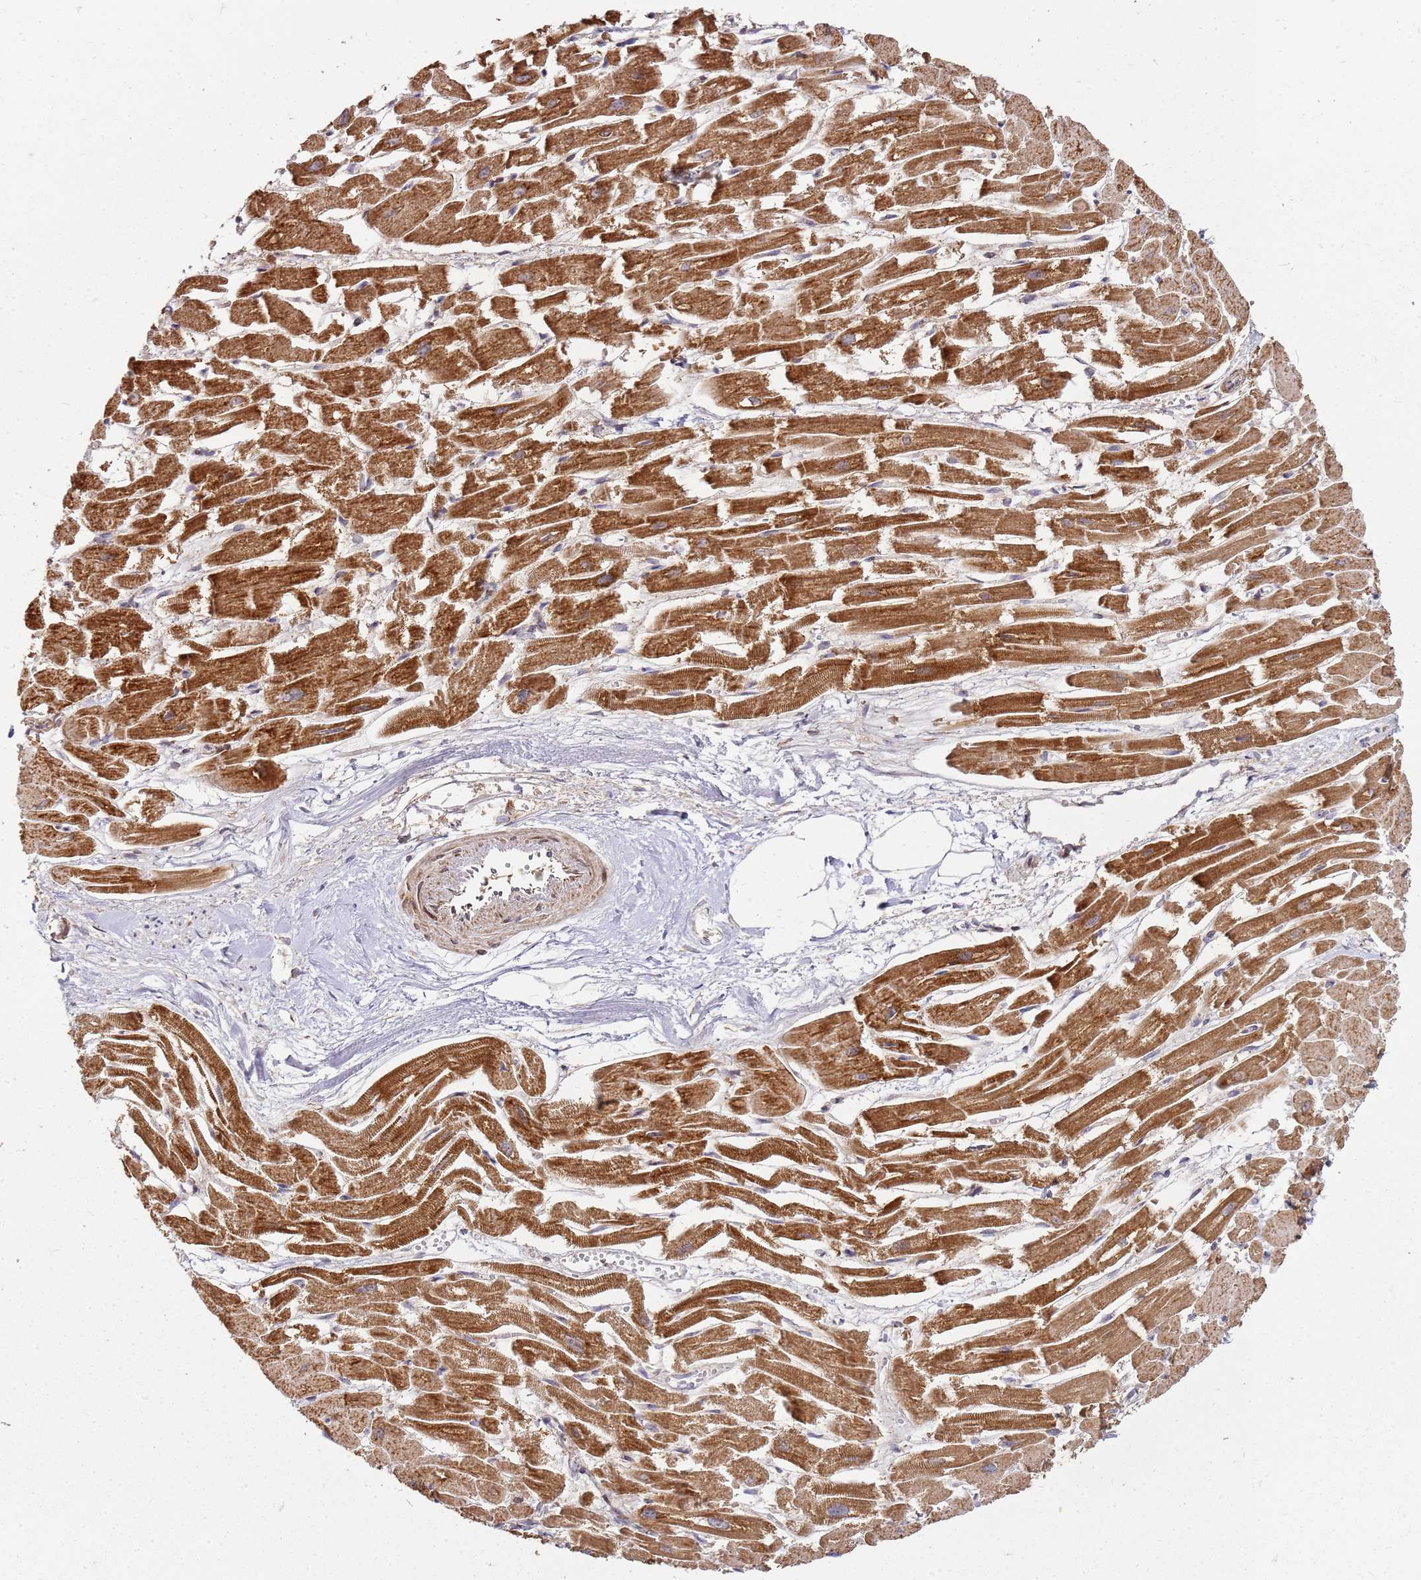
{"staining": {"intensity": "strong", "quantity": ">75%", "location": "cytoplasmic/membranous"}, "tissue": "heart muscle", "cell_type": "Cardiomyocytes", "image_type": "normal", "snomed": [{"axis": "morphology", "description": "Normal tissue, NOS"}, {"axis": "topography", "description": "Heart"}], "caption": "Strong cytoplasmic/membranous positivity is present in about >75% of cardiomyocytes in normal heart muscle.", "gene": "CCDC159", "patient": {"sex": "male", "age": 54}}